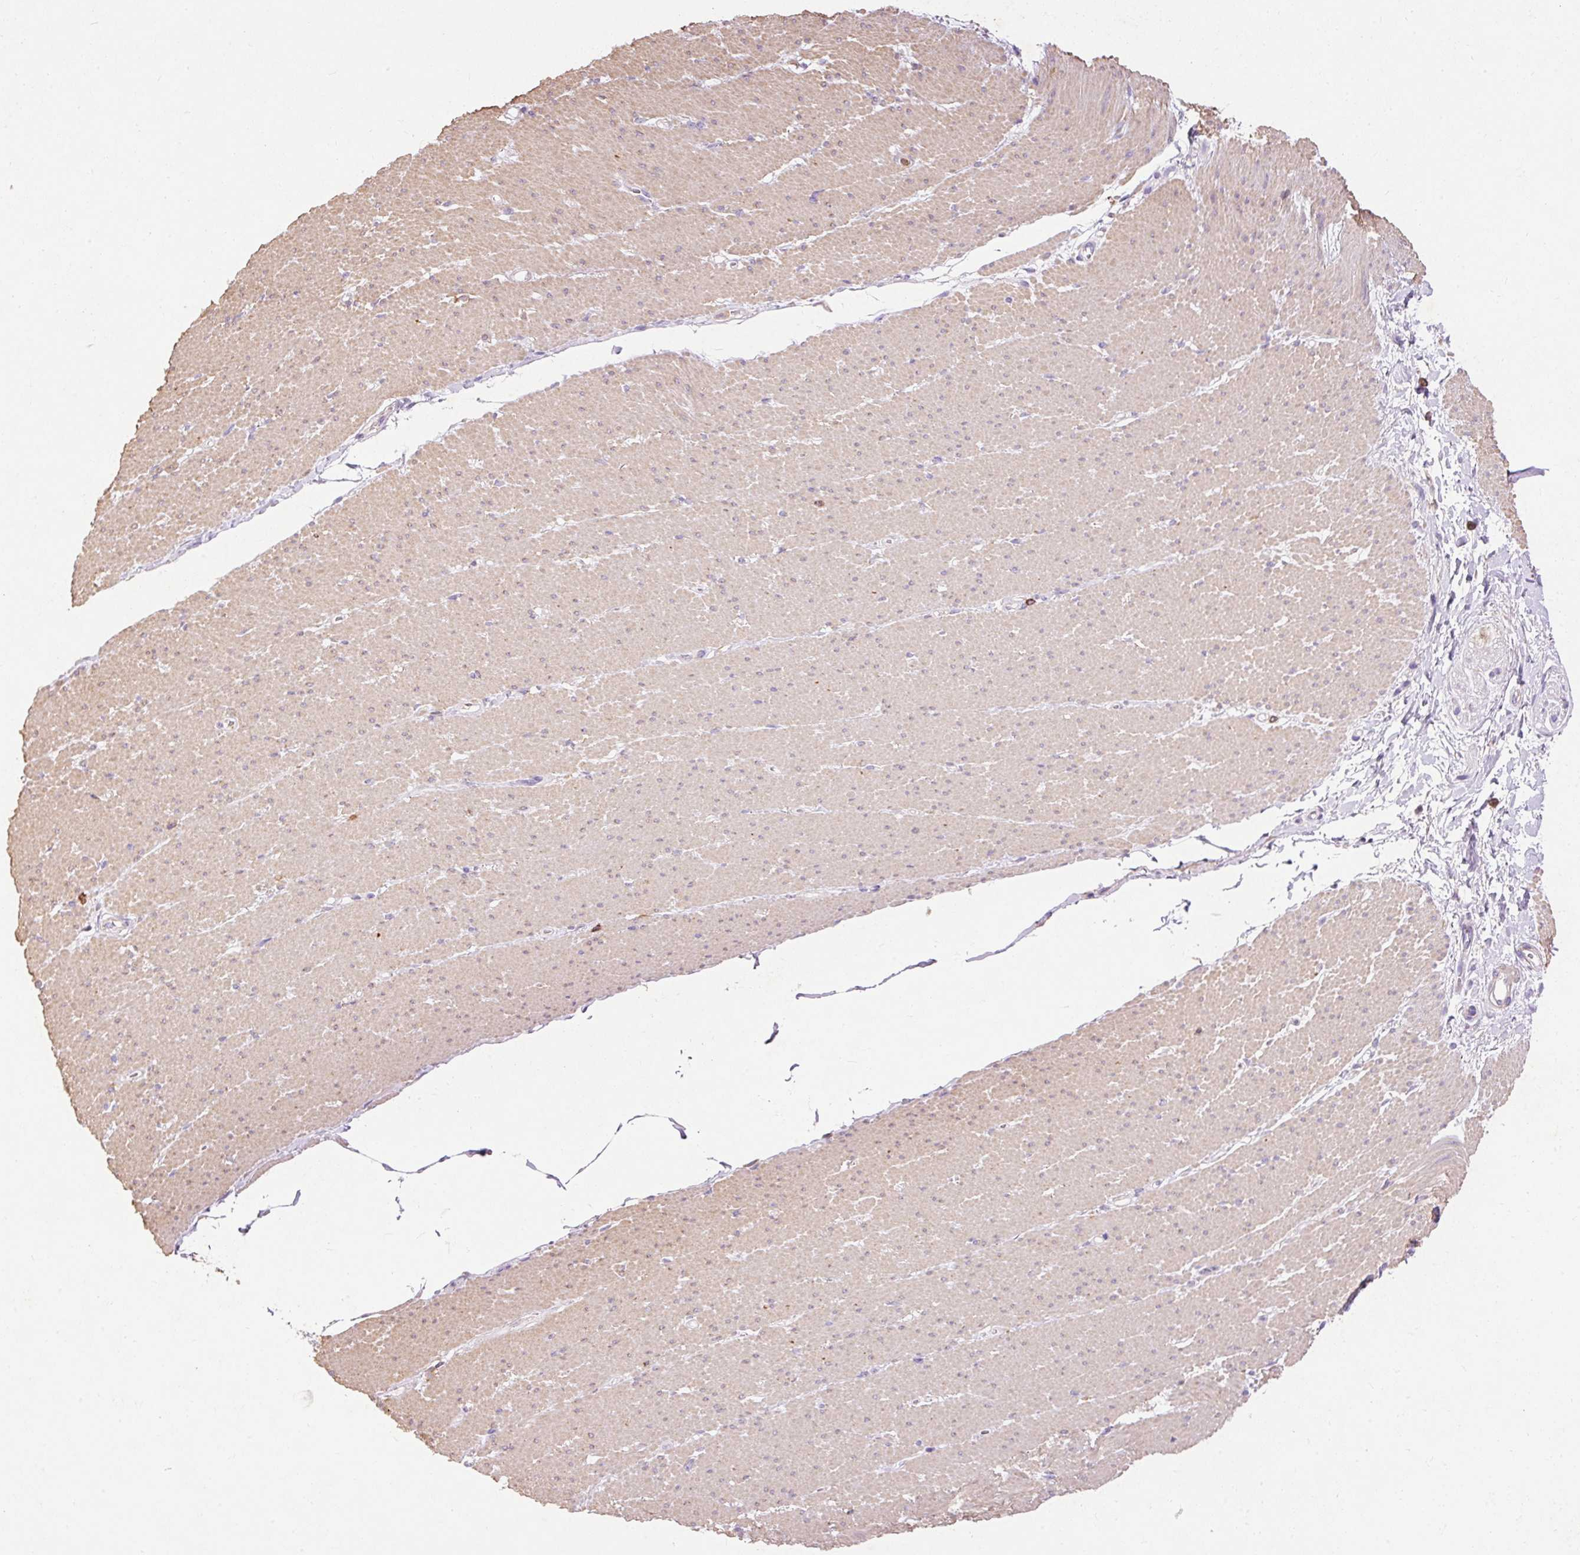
{"staining": {"intensity": "weak", "quantity": "25%-75%", "location": "cytoplasmic/membranous"}, "tissue": "smooth muscle", "cell_type": "Smooth muscle cells", "image_type": "normal", "snomed": [{"axis": "morphology", "description": "Normal tissue, NOS"}, {"axis": "topography", "description": "Smooth muscle"}, {"axis": "topography", "description": "Rectum"}], "caption": "A micrograph showing weak cytoplasmic/membranous expression in approximately 25%-75% of smooth muscle cells in benign smooth muscle, as visualized by brown immunohistochemical staining.", "gene": "IMMT", "patient": {"sex": "male", "age": 53}}